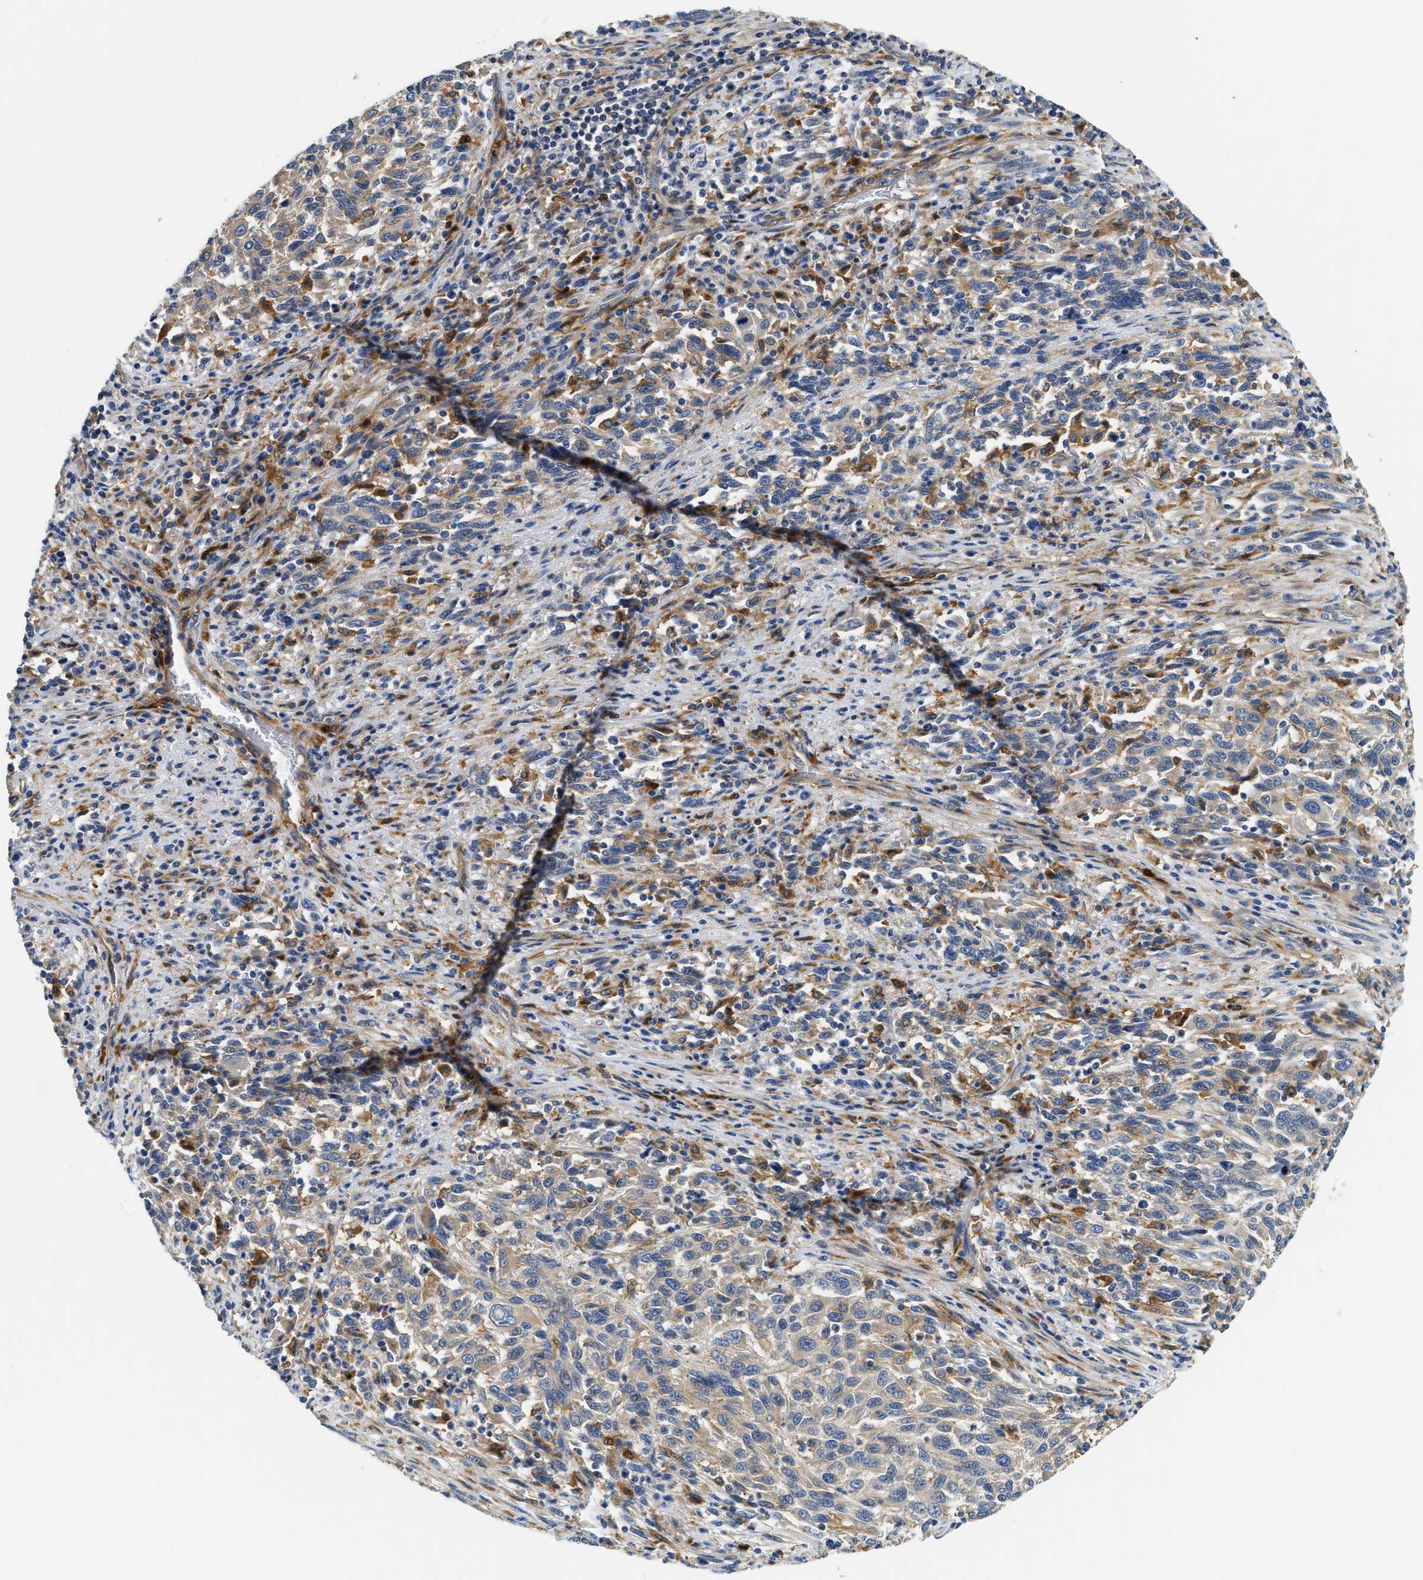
{"staining": {"intensity": "weak", "quantity": "<25%", "location": "cytoplasmic/membranous"}, "tissue": "melanoma", "cell_type": "Tumor cells", "image_type": "cancer", "snomed": [{"axis": "morphology", "description": "Malignant melanoma, Metastatic site"}, {"axis": "topography", "description": "Lymph node"}], "caption": "Tumor cells are negative for protein expression in human melanoma.", "gene": "NSUN7", "patient": {"sex": "male", "age": 61}}